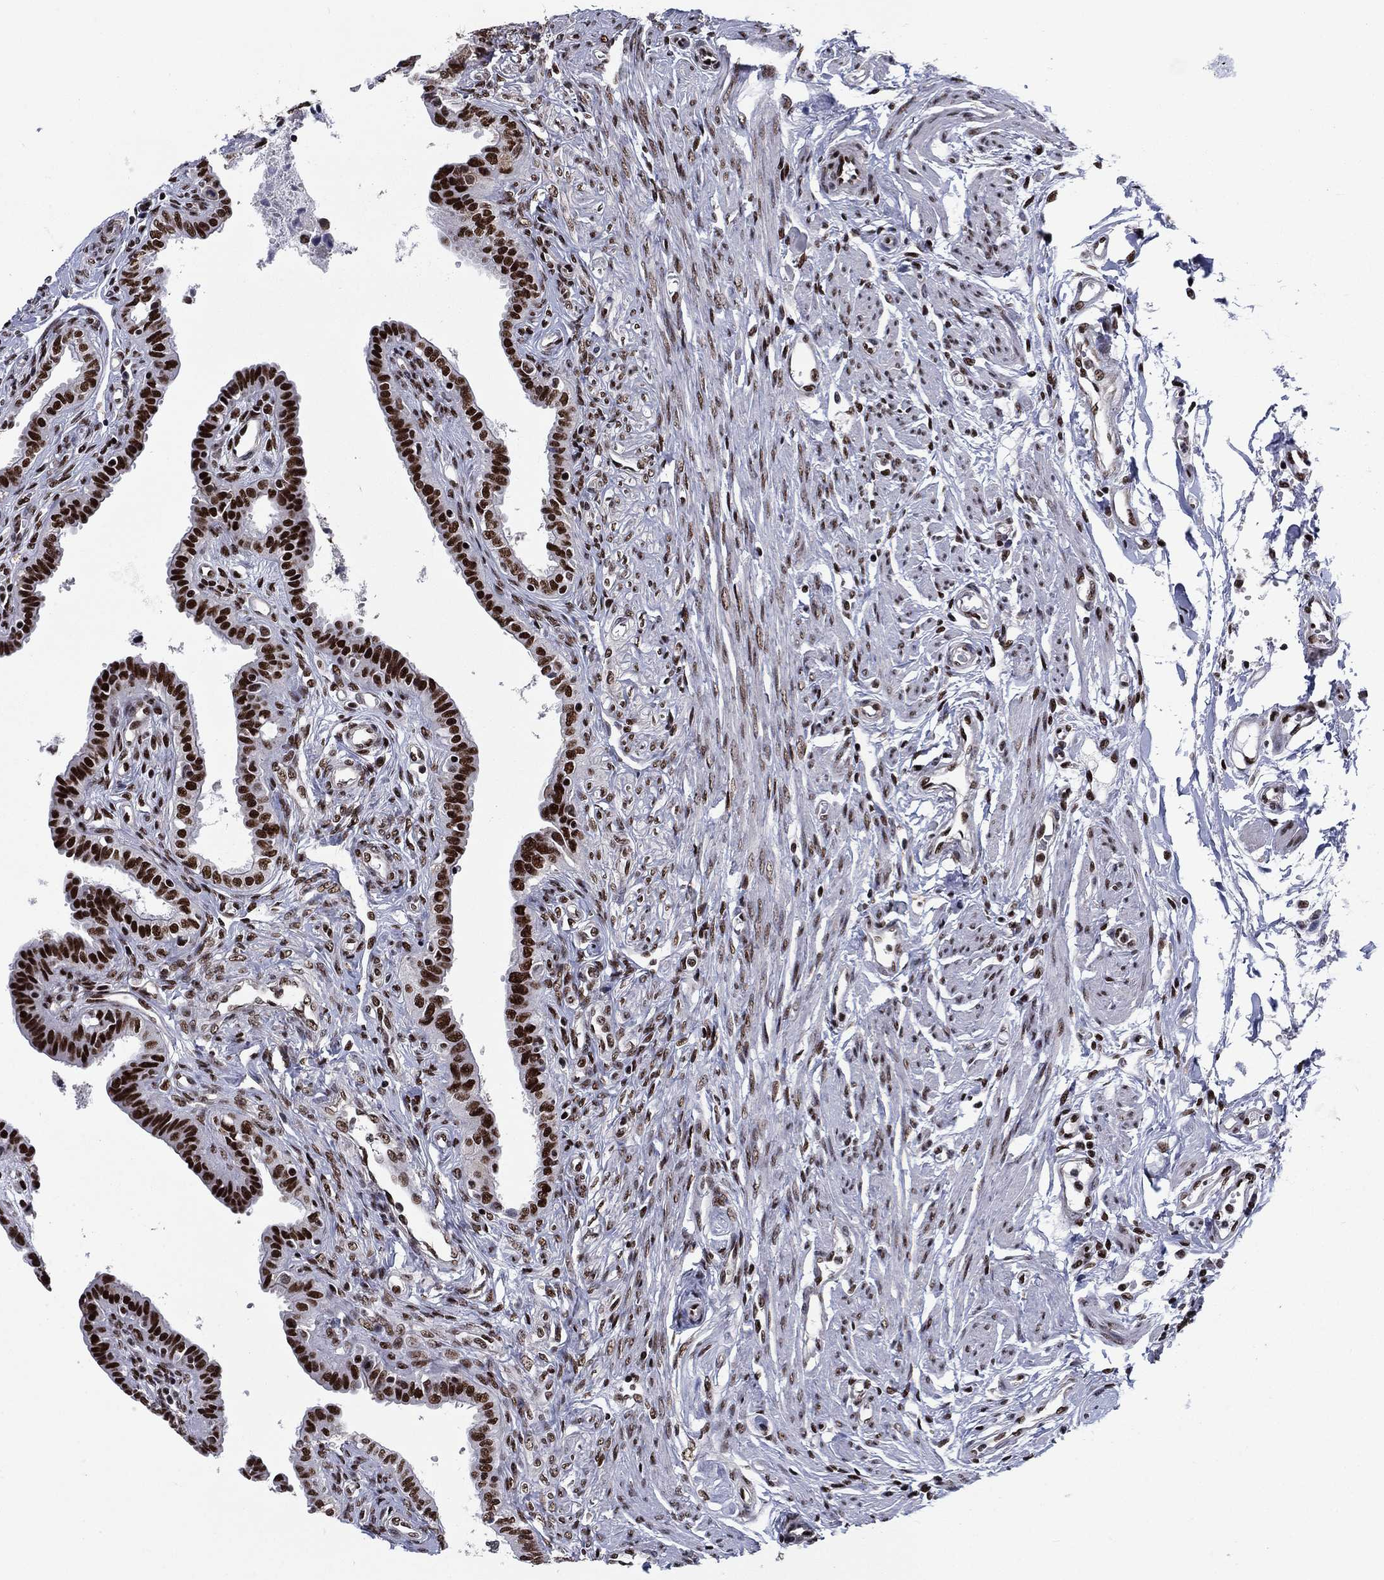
{"staining": {"intensity": "strong", "quantity": ">75%", "location": "nuclear"}, "tissue": "fallopian tube", "cell_type": "Glandular cells", "image_type": "normal", "snomed": [{"axis": "morphology", "description": "Normal tissue, NOS"}, {"axis": "morphology", "description": "Carcinoma, endometroid"}, {"axis": "topography", "description": "Fallopian tube"}, {"axis": "topography", "description": "Ovary"}], "caption": "Immunohistochemistry (DAB (3,3'-diaminobenzidine)) staining of unremarkable human fallopian tube shows strong nuclear protein expression in approximately >75% of glandular cells. The protein of interest is stained brown, and the nuclei are stained in blue (DAB (3,3'-diaminobenzidine) IHC with brightfield microscopy, high magnification).", "gene": "RPRD1B", "patient": {"sex": "female", "age": 42}}